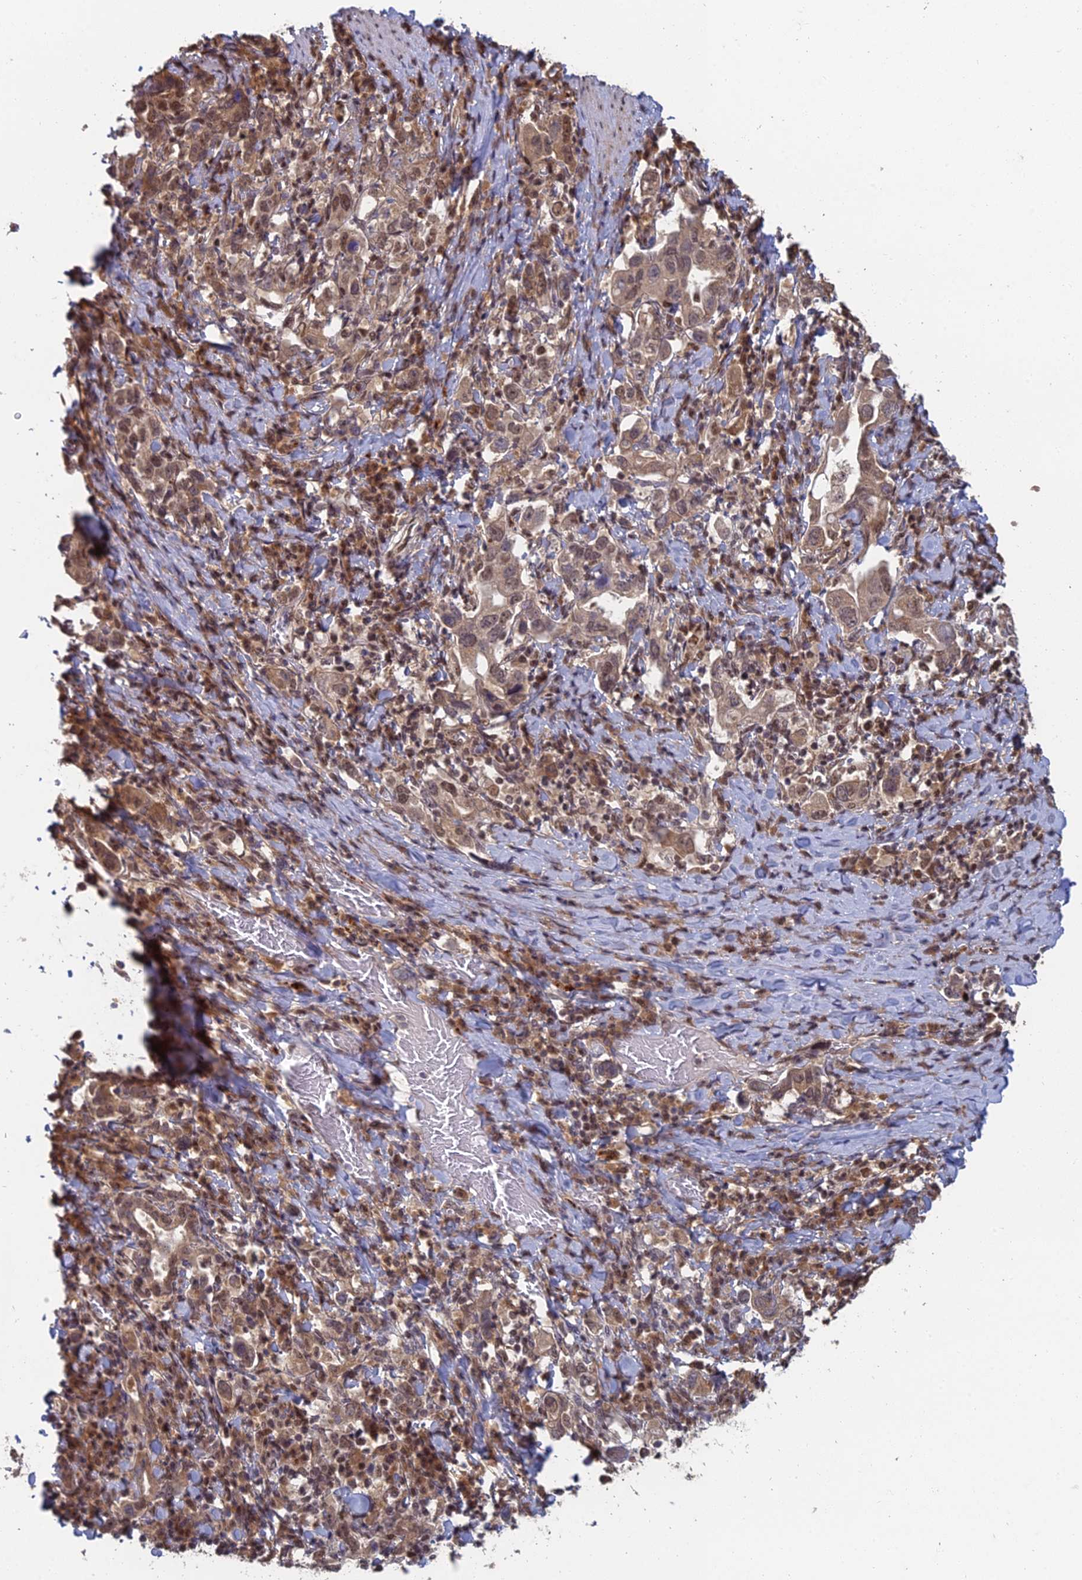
{"staining": {"intensity": "moderate", "quantity": ">75%", "location": "cytoplasmic/membranous,nuclear"}, "tissue": "stomach cancer", "cell_type": "Tumor cells", "image_type": "cancer", "snomed": [{"axis": "morphology", "description": "Adenocarcinoma, NOS"}, {"axis": "topography", "description": "Stomach, upper"}, {"axis": "topography", "description": "Stomach"}], "caption": "Human stomach cancer (adenocarcinoma) stained for a protein (brown) displays moderate cytoplasmic/membranous and nuclear positive expression in about >75% of tumor cells.", "gene": "RANBP3", "patient": {"sex": "male", "age": 62}}